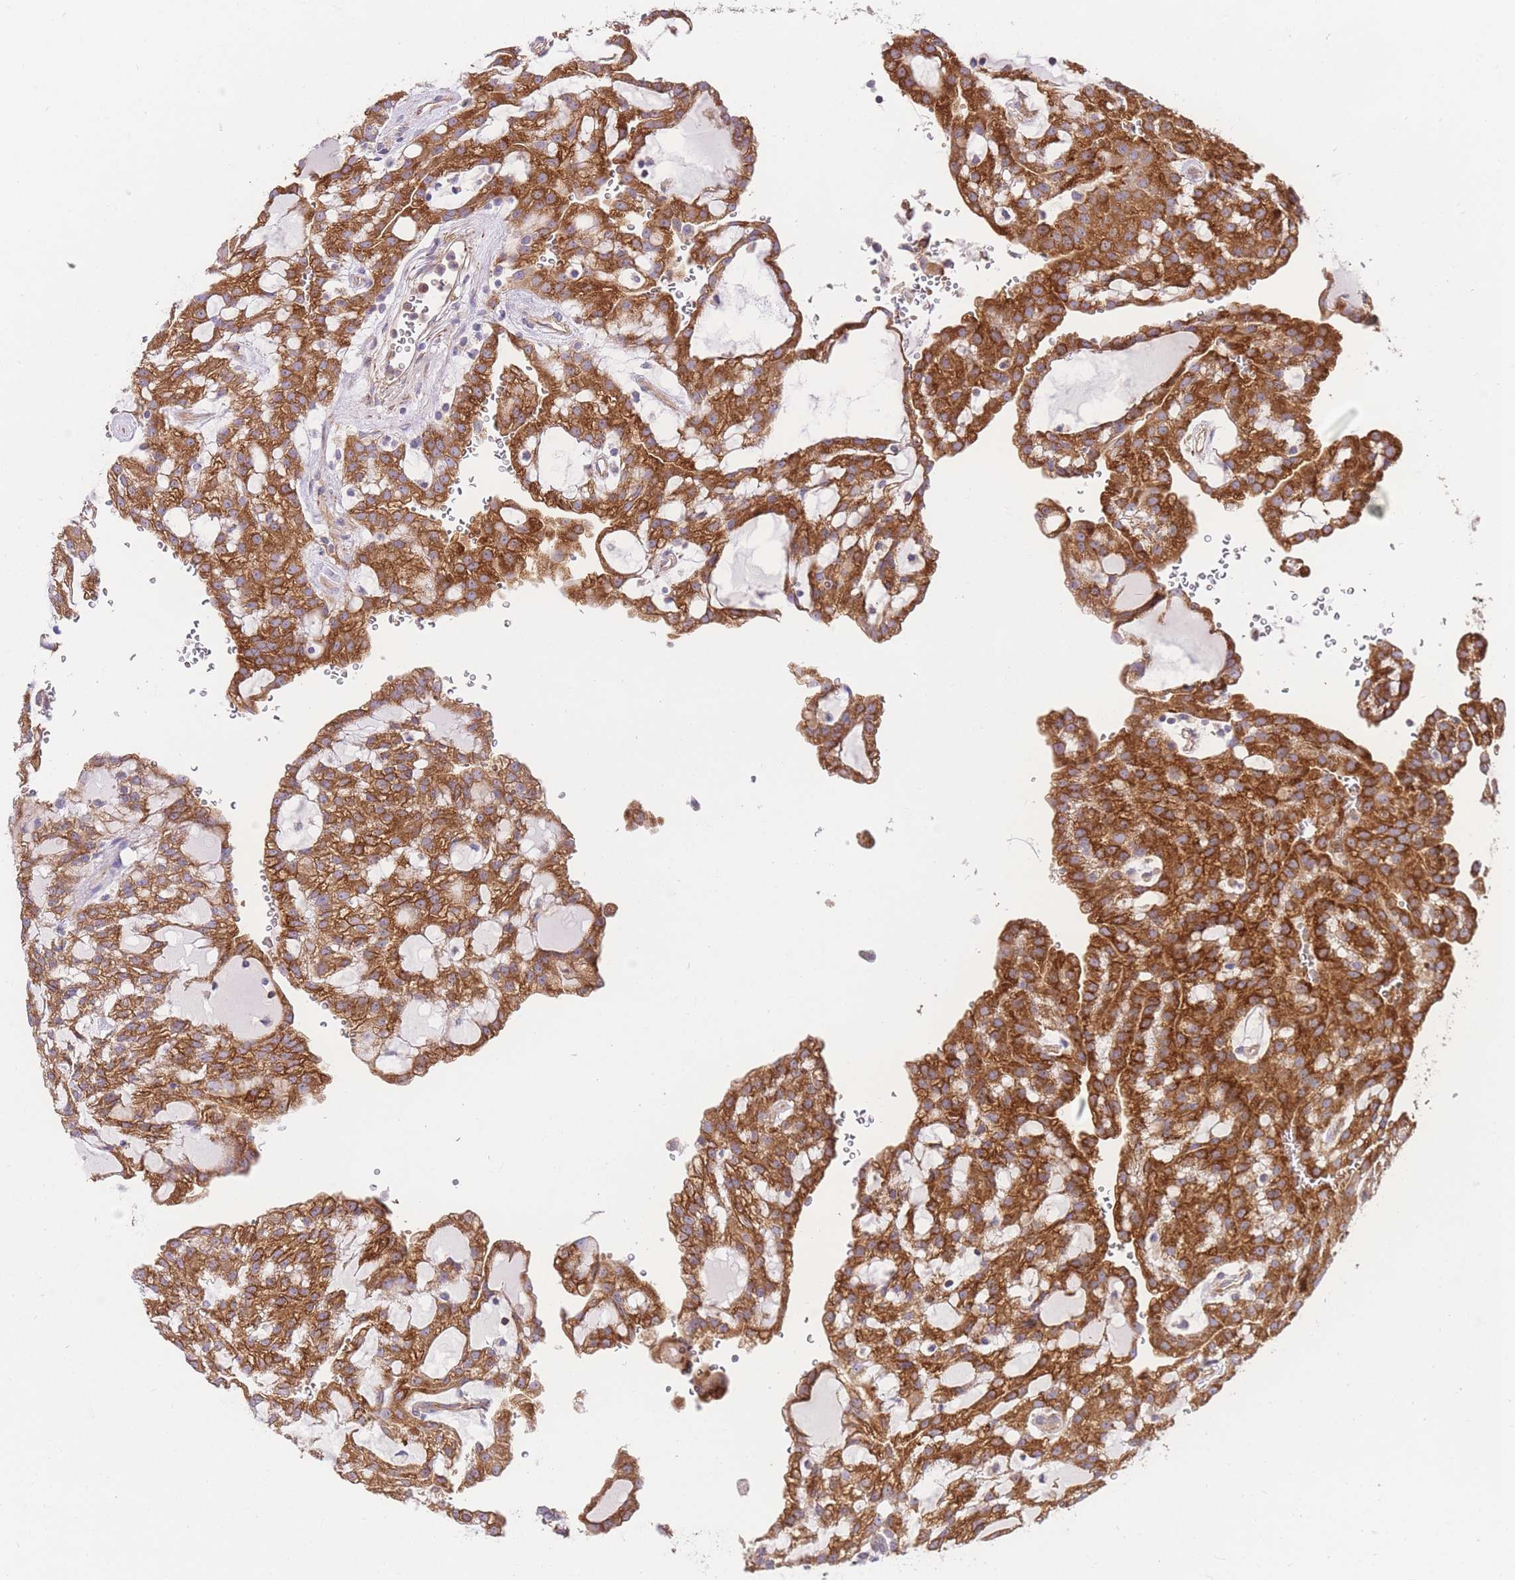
{"staining": {"intensity": "strong", "quantity": ">75%", "location": "cytoplasmic/membranous"}, "tissue": "renal cancer", "cell_type": "Tumor cells", "image_type": "cancer", "snomed": [{"axis": "morphology", "description": "Adenocarcinoma, NOS"}, {"axis": "topography", "description": "Kidney"}], "caption": "Human adenocarcinoma (renal) stained with a brown dye shows strong cytoplasmic/membranous positive expression in approximately >75% of tumor cells.", "gene": "INSYN2B", "patient": {"sex": "male", "age": 63}}